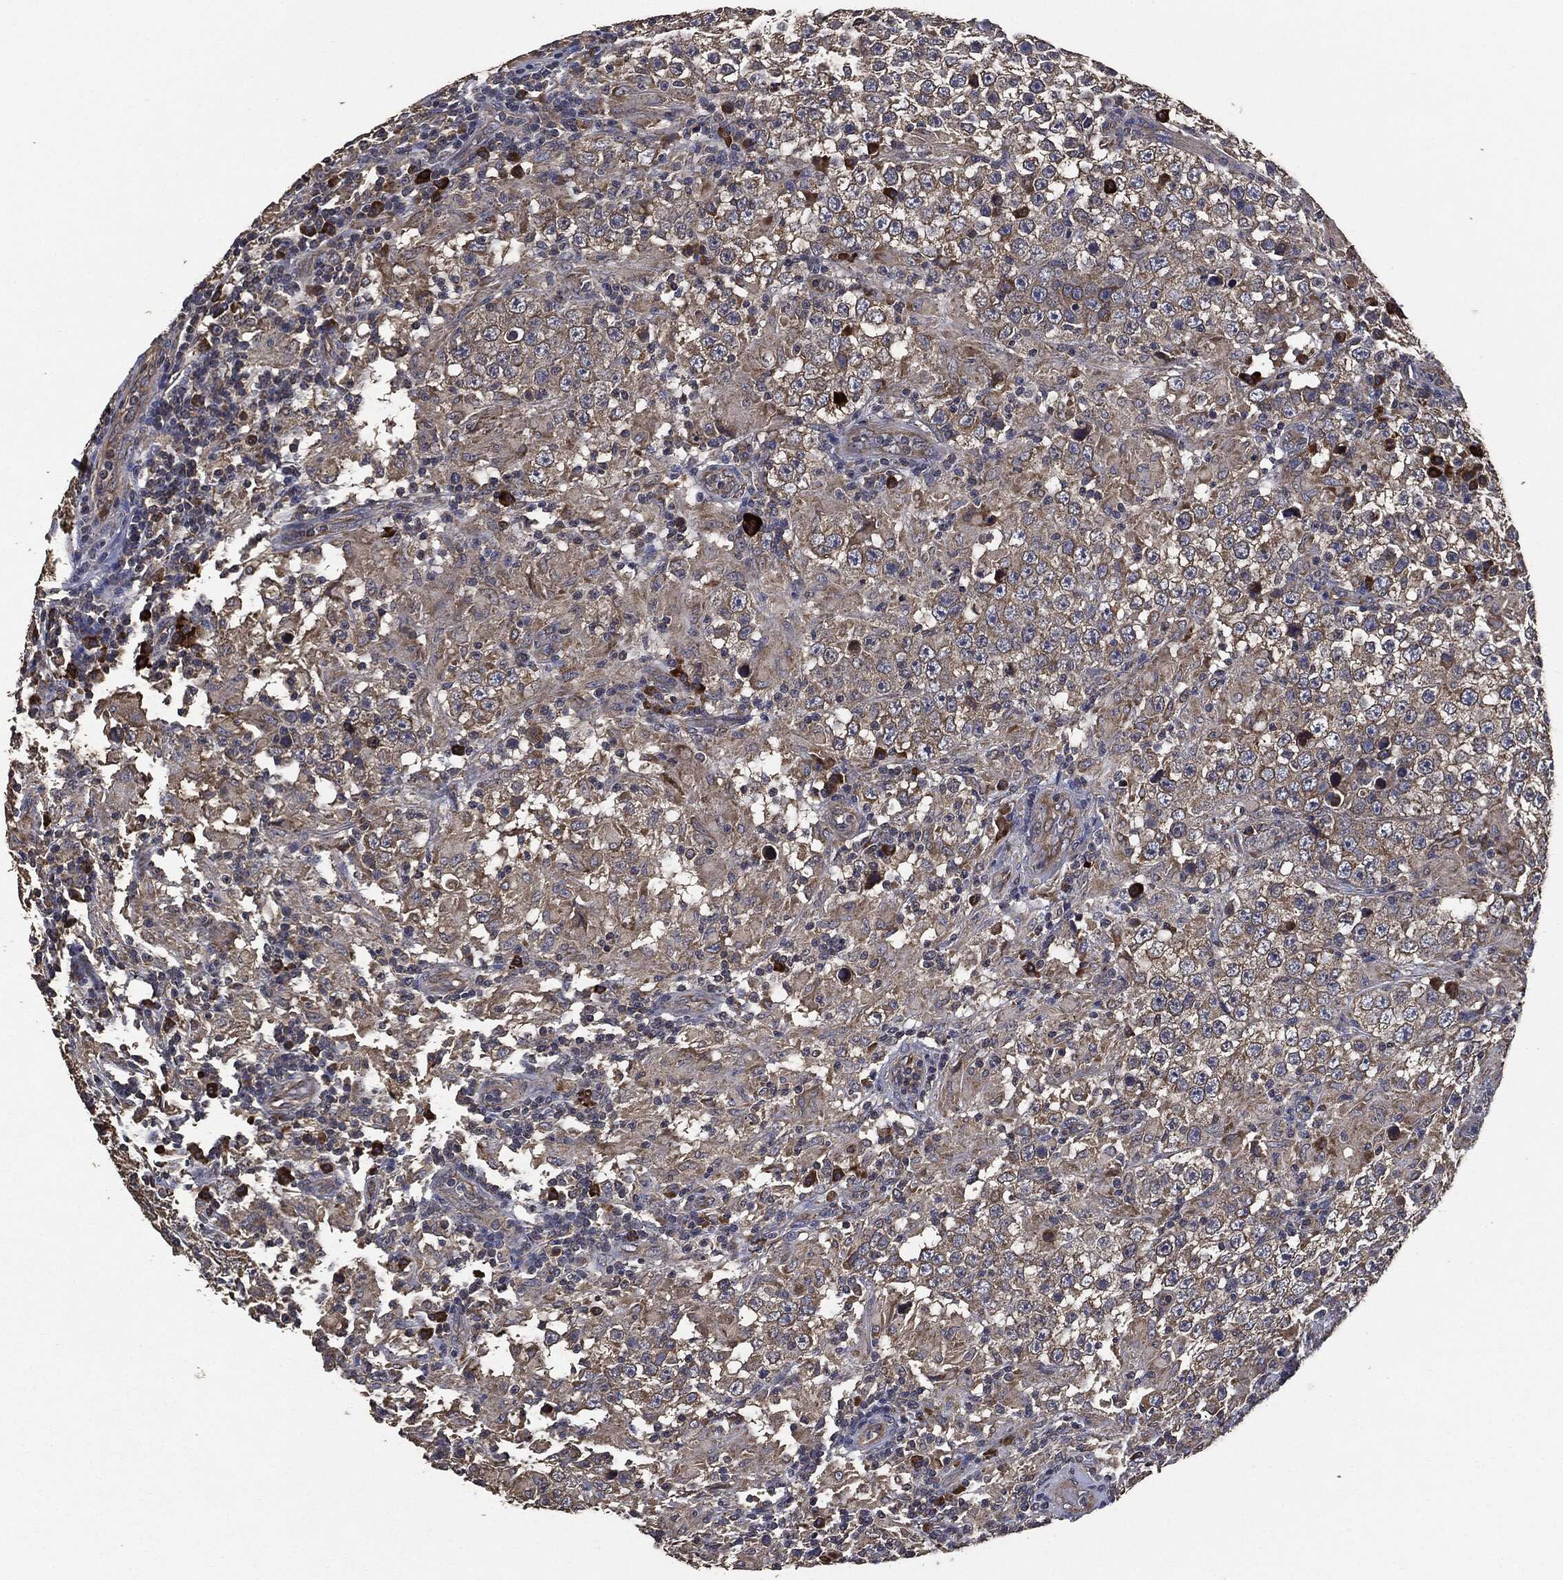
{"staining": {"intensity": "moderate", "quantity": "25%-75%", "location": "cytoplasmic/membranous"}, "tissue": "testis cancer", "cell_type": "Tumor cells", "image_type": "cancer", "snomed": [{"axis": "morphology", "description": "Seminoma, NOS"}, {"axis": "morphology", "description": "Carcinoma, Embryonal, NOS"}, {"axis": "topography", "description": "Testis"}], "caption": "Human testis cancer (embryonal carcinoma) stained with a brown dye shows moderate cytoplasmic/membranous positive positivity in approximately 25%-75% of tumor cells.", "gene": "STK3", "patient": {"sex": "male", "age": 41}}